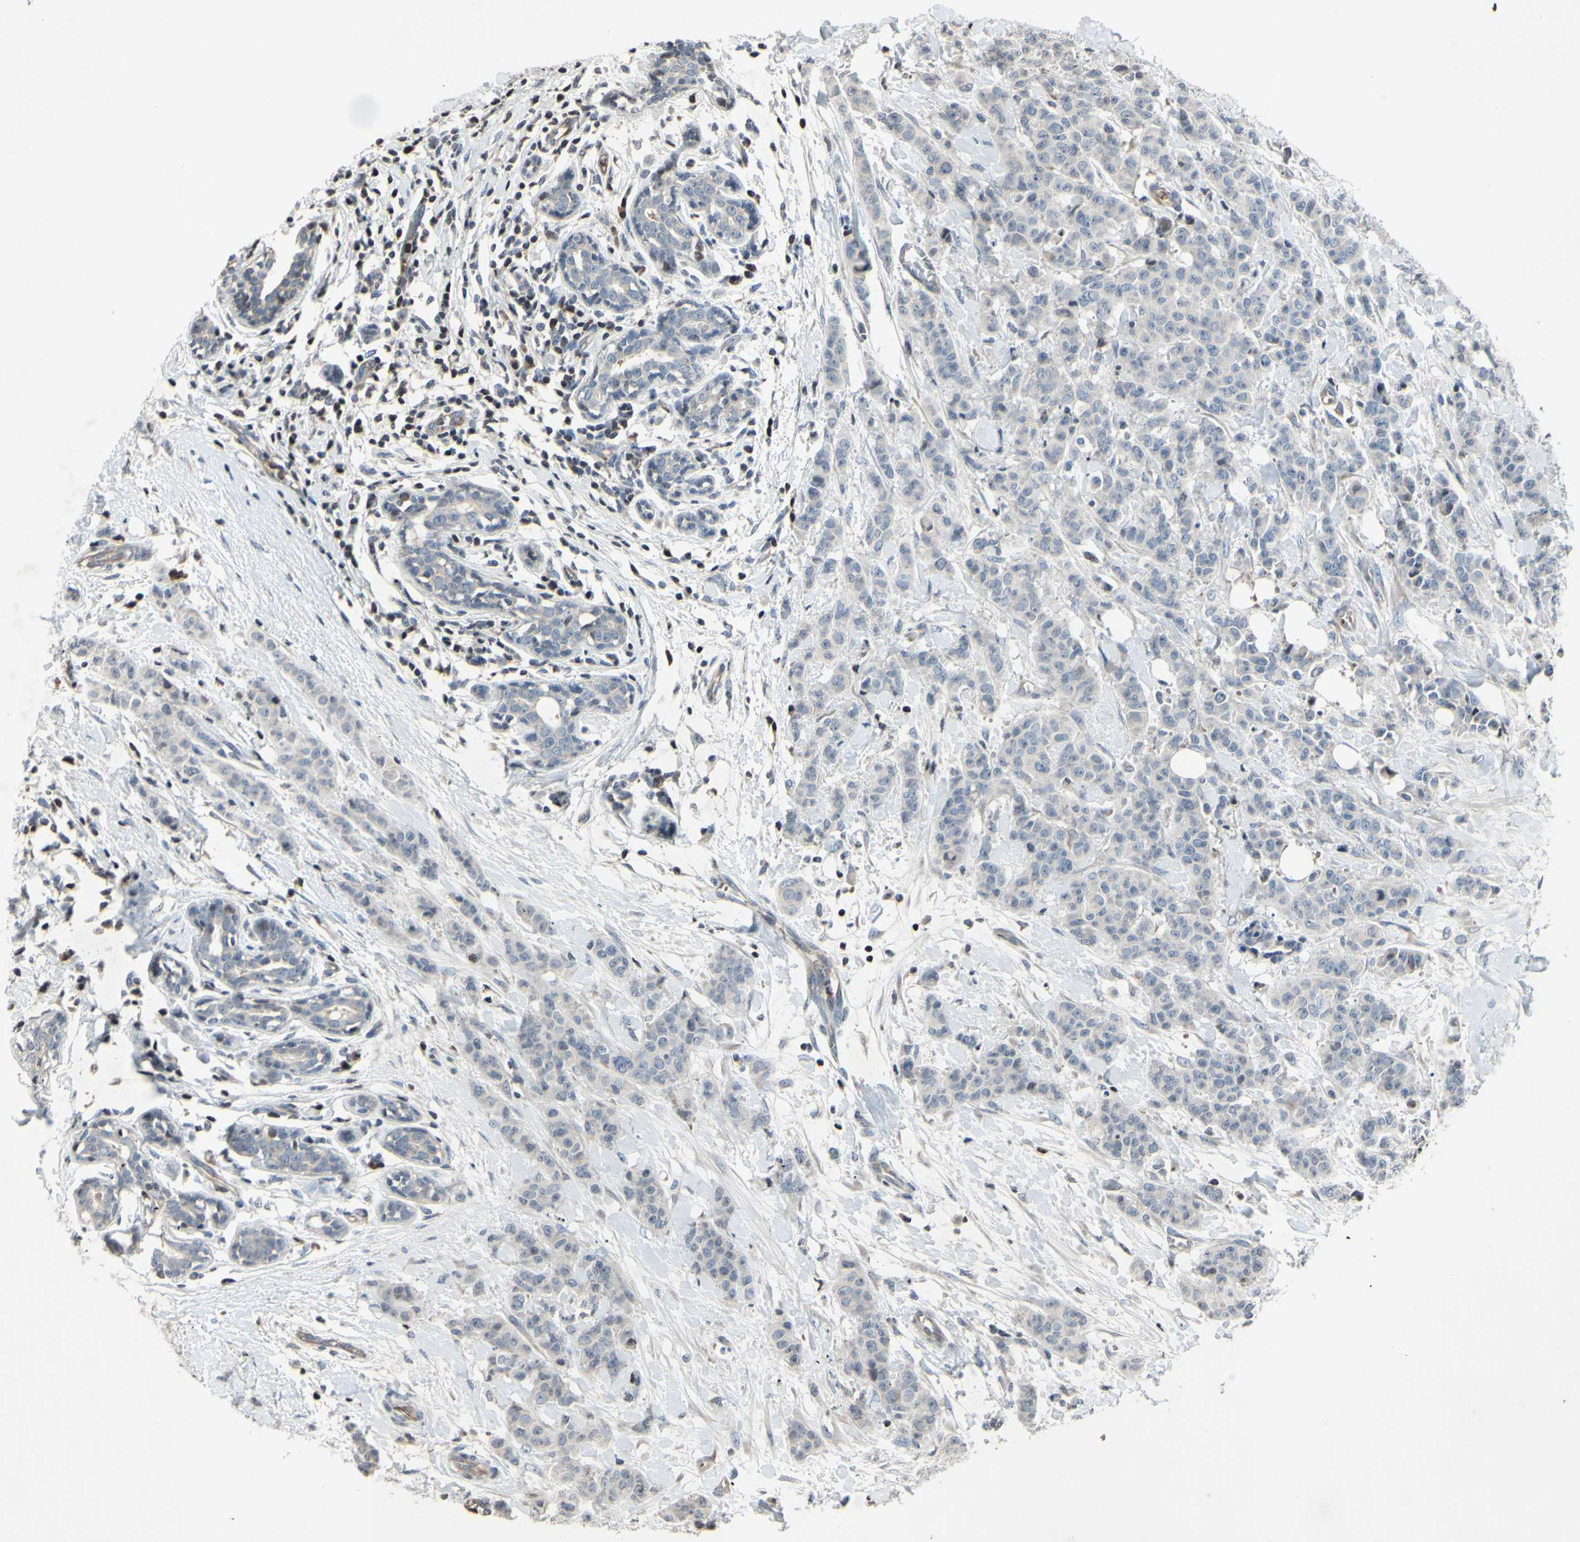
{"staining": {"intensity": "negative", "quantity": "none", "location": "none"}, "tissue": "breast cancer", "cell_type": "Tumor cells", "image_type": "cancer", "snomed": [{"axis": "morphology", "description": "Normal tissue, NOS"}, {"axis": "morphology", "description": "Duct carcinoma"}, {"axis": "topography", "description": "Breast"}], "caption": "Immunohistochemical staining of human breast invasive ductal carcinoma displays no significant positivity in tumor cells.", "gene": "ARG1", "patient": {"sex": "female", "age": 40}}